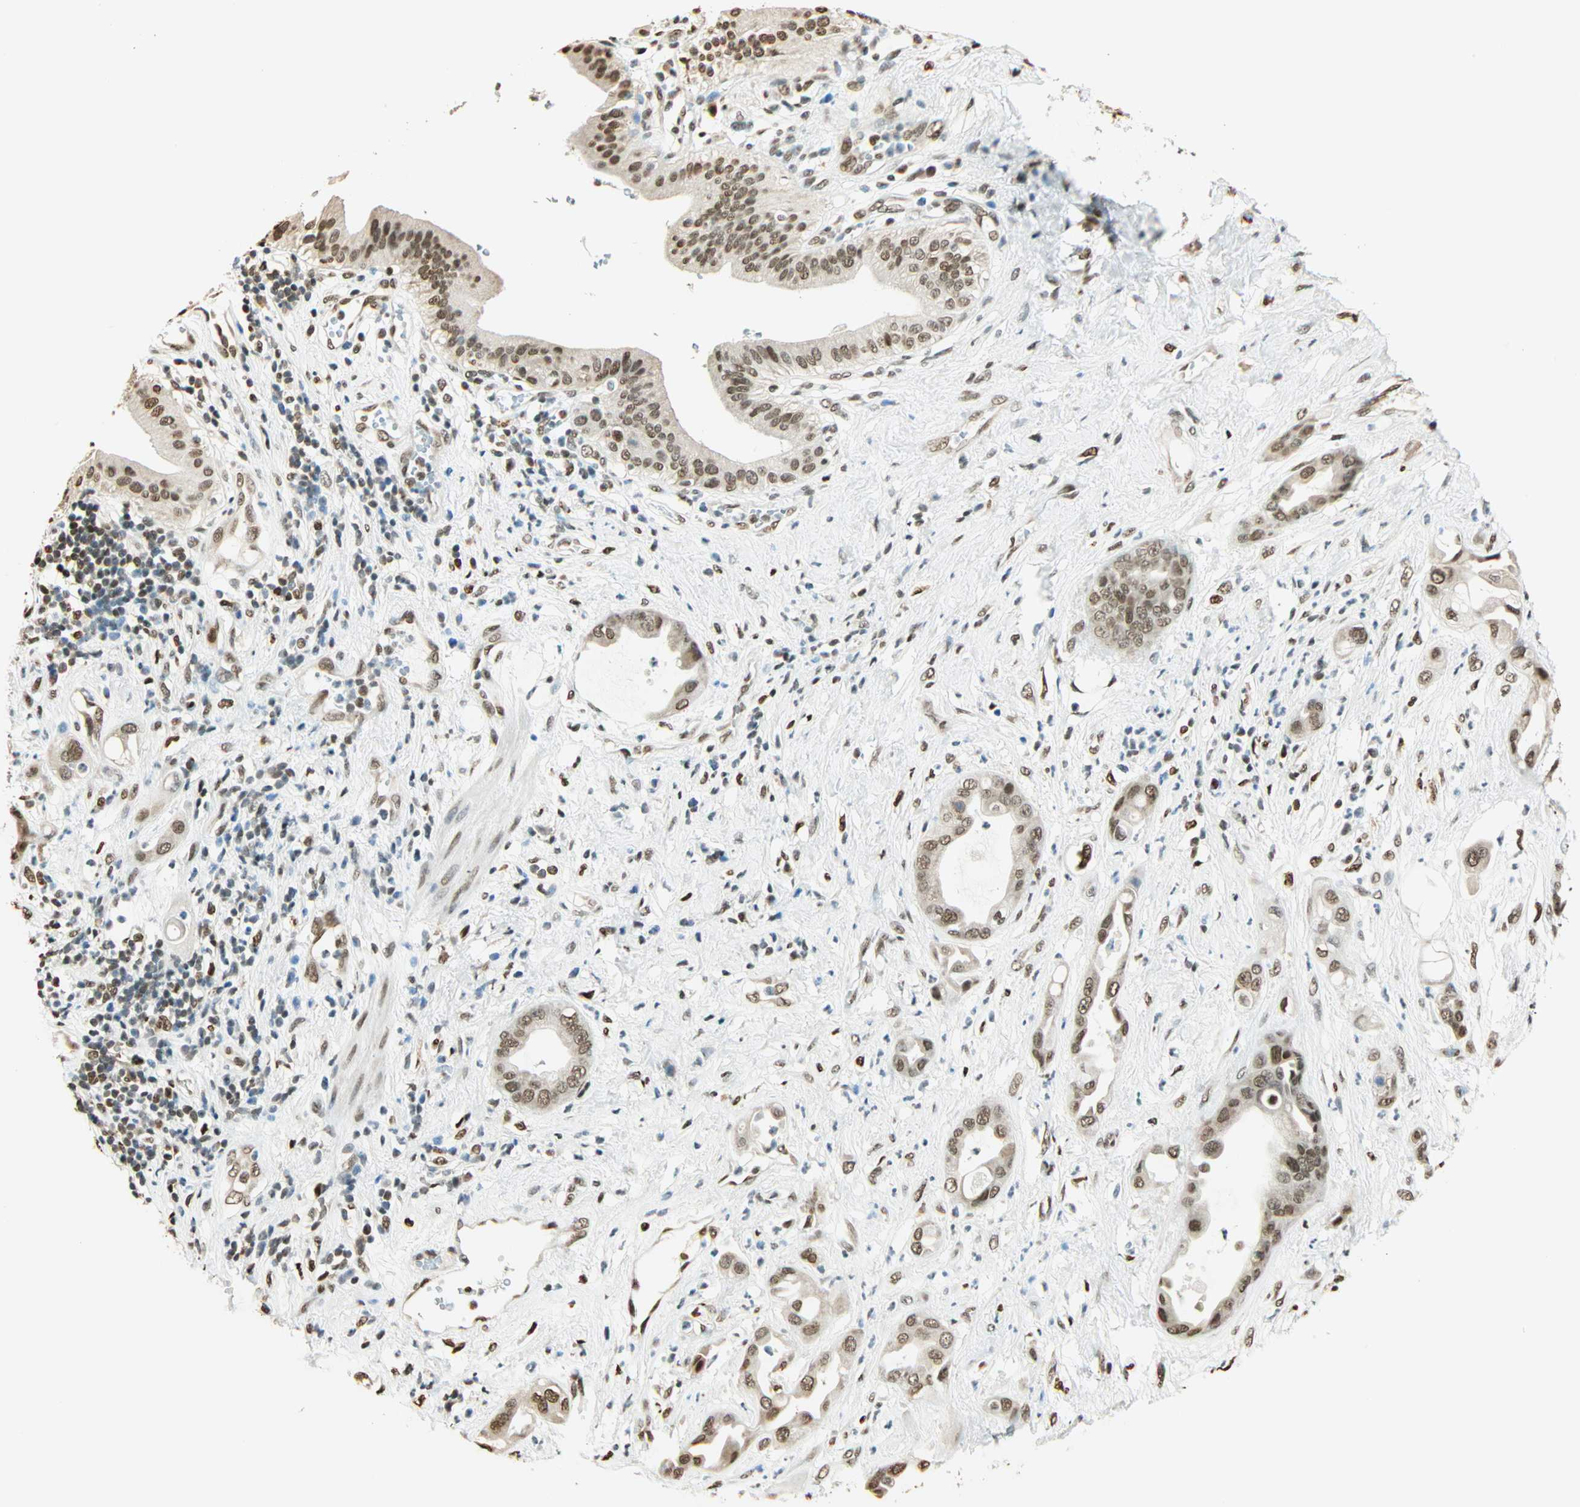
{"staining": {"intensity": "moderate", "quantity": "25%-75%", "location": "nuclear"}, "tissue": "pancreatic cancer", "cell_type": "Tumor cells", "image_type": "cancer", "snomed": [{"axis": "morphology", "description": "Adenocarcinoma, NOS"}, {"axis": "morphology", "description": "Adenocarcinoma, metastatic, NOS"}, {"axis": "topography", "description": "Lymph node"}, {"axis": "topography", "description": "Pancreas"}, {"axis": "topography", "description": "Duodenum"}], "caption": "About 25%-75% of tumor cells in adenocarcinoma (pancreatic) display moderate nuclear protein expression as visualized by brown immunohistochemical staining.", "gene": "FANCG", "patient": {"sex": "female", "age": 64}}